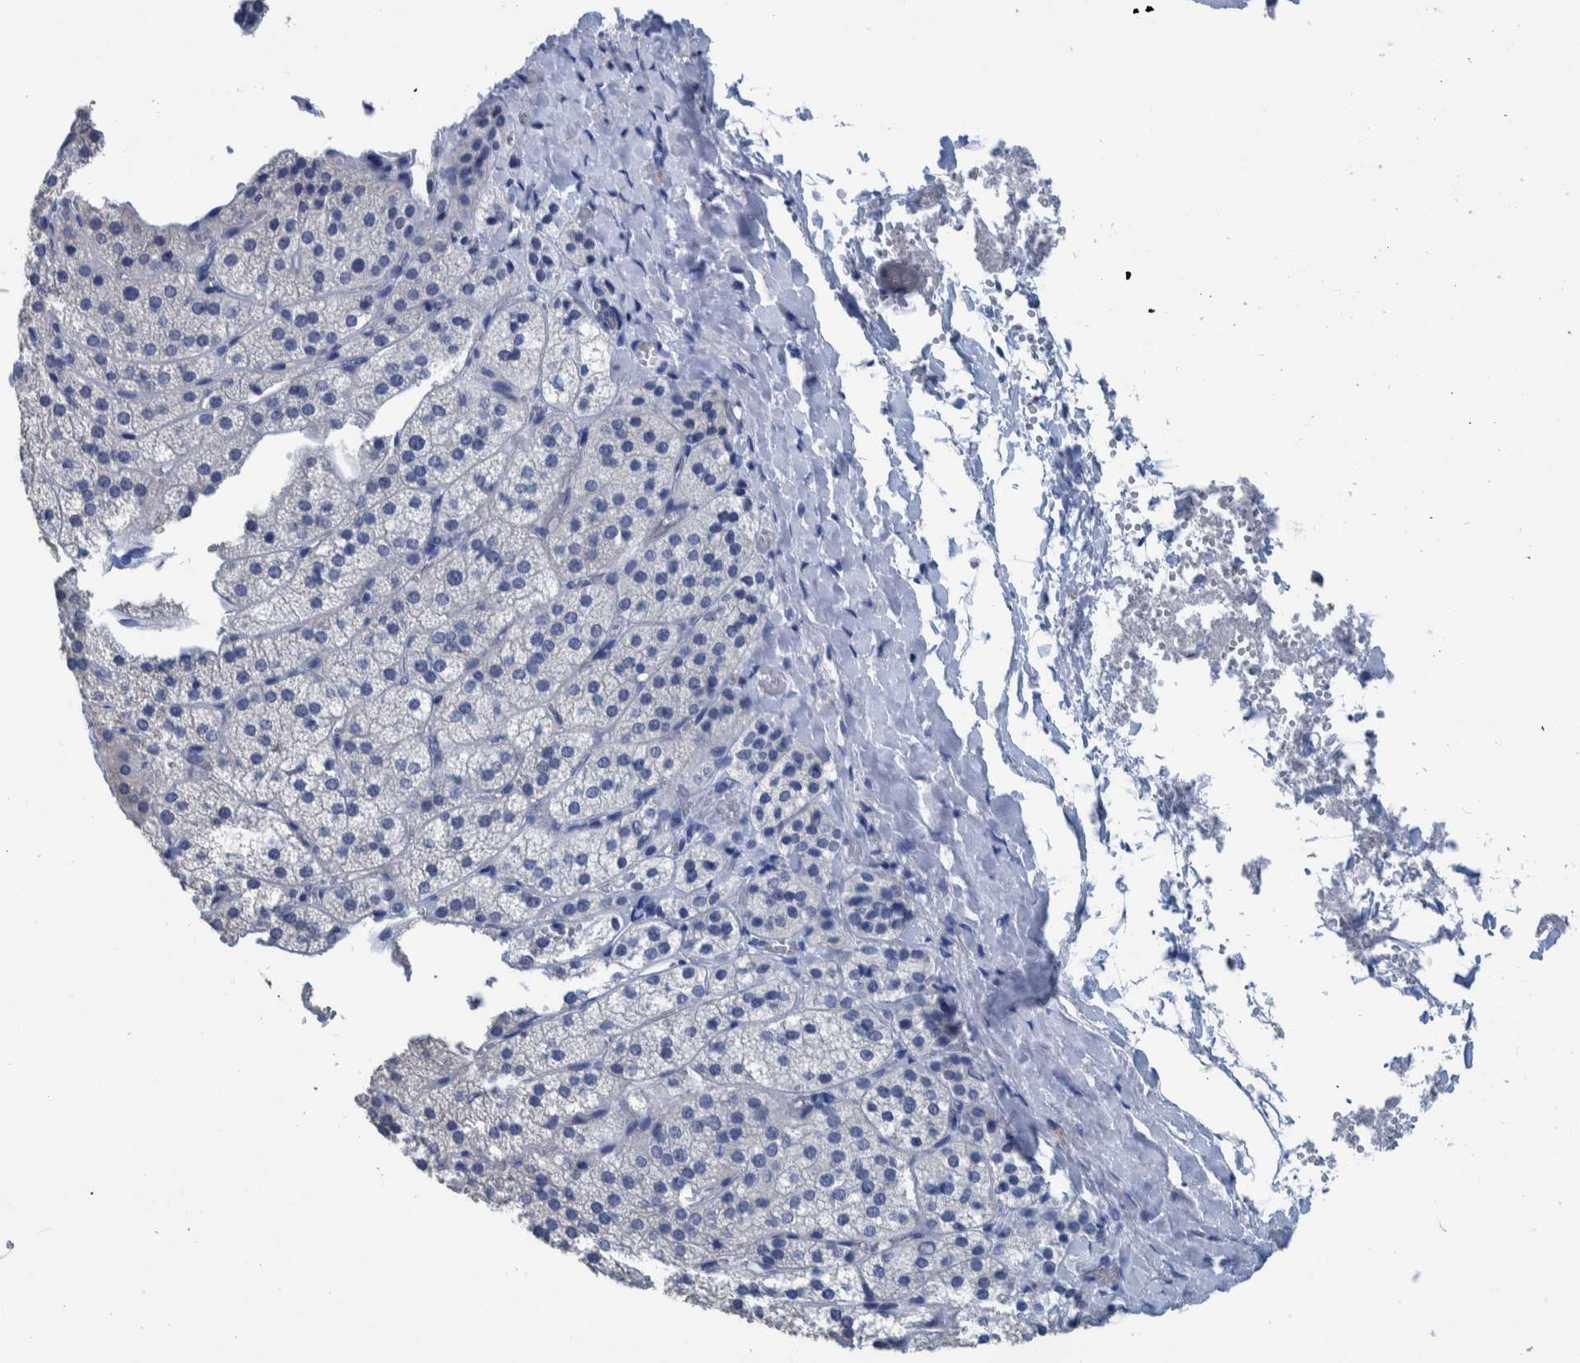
{"staining": {"intensity": "moderate", "quantity": "<25%", "location": "cytoplasmic/membranous"}, "tissue": "adrenal gland", "cell_type": "Glandular cells", "image_type": "normal", "snomed": [{"axis": "morphology", "description": "Normal tissue, NOS"}, {"axis": "topography", "description": "Adrenal gland"}], "caption": "Protein expression by immunohistochemistry demonstrates moderate cytoplasmic/membranous expression in about <25% of glandular cells in benign adrenal gland.", "gene": "IDO1", "patient": {"sex": "female", "age": 44}}